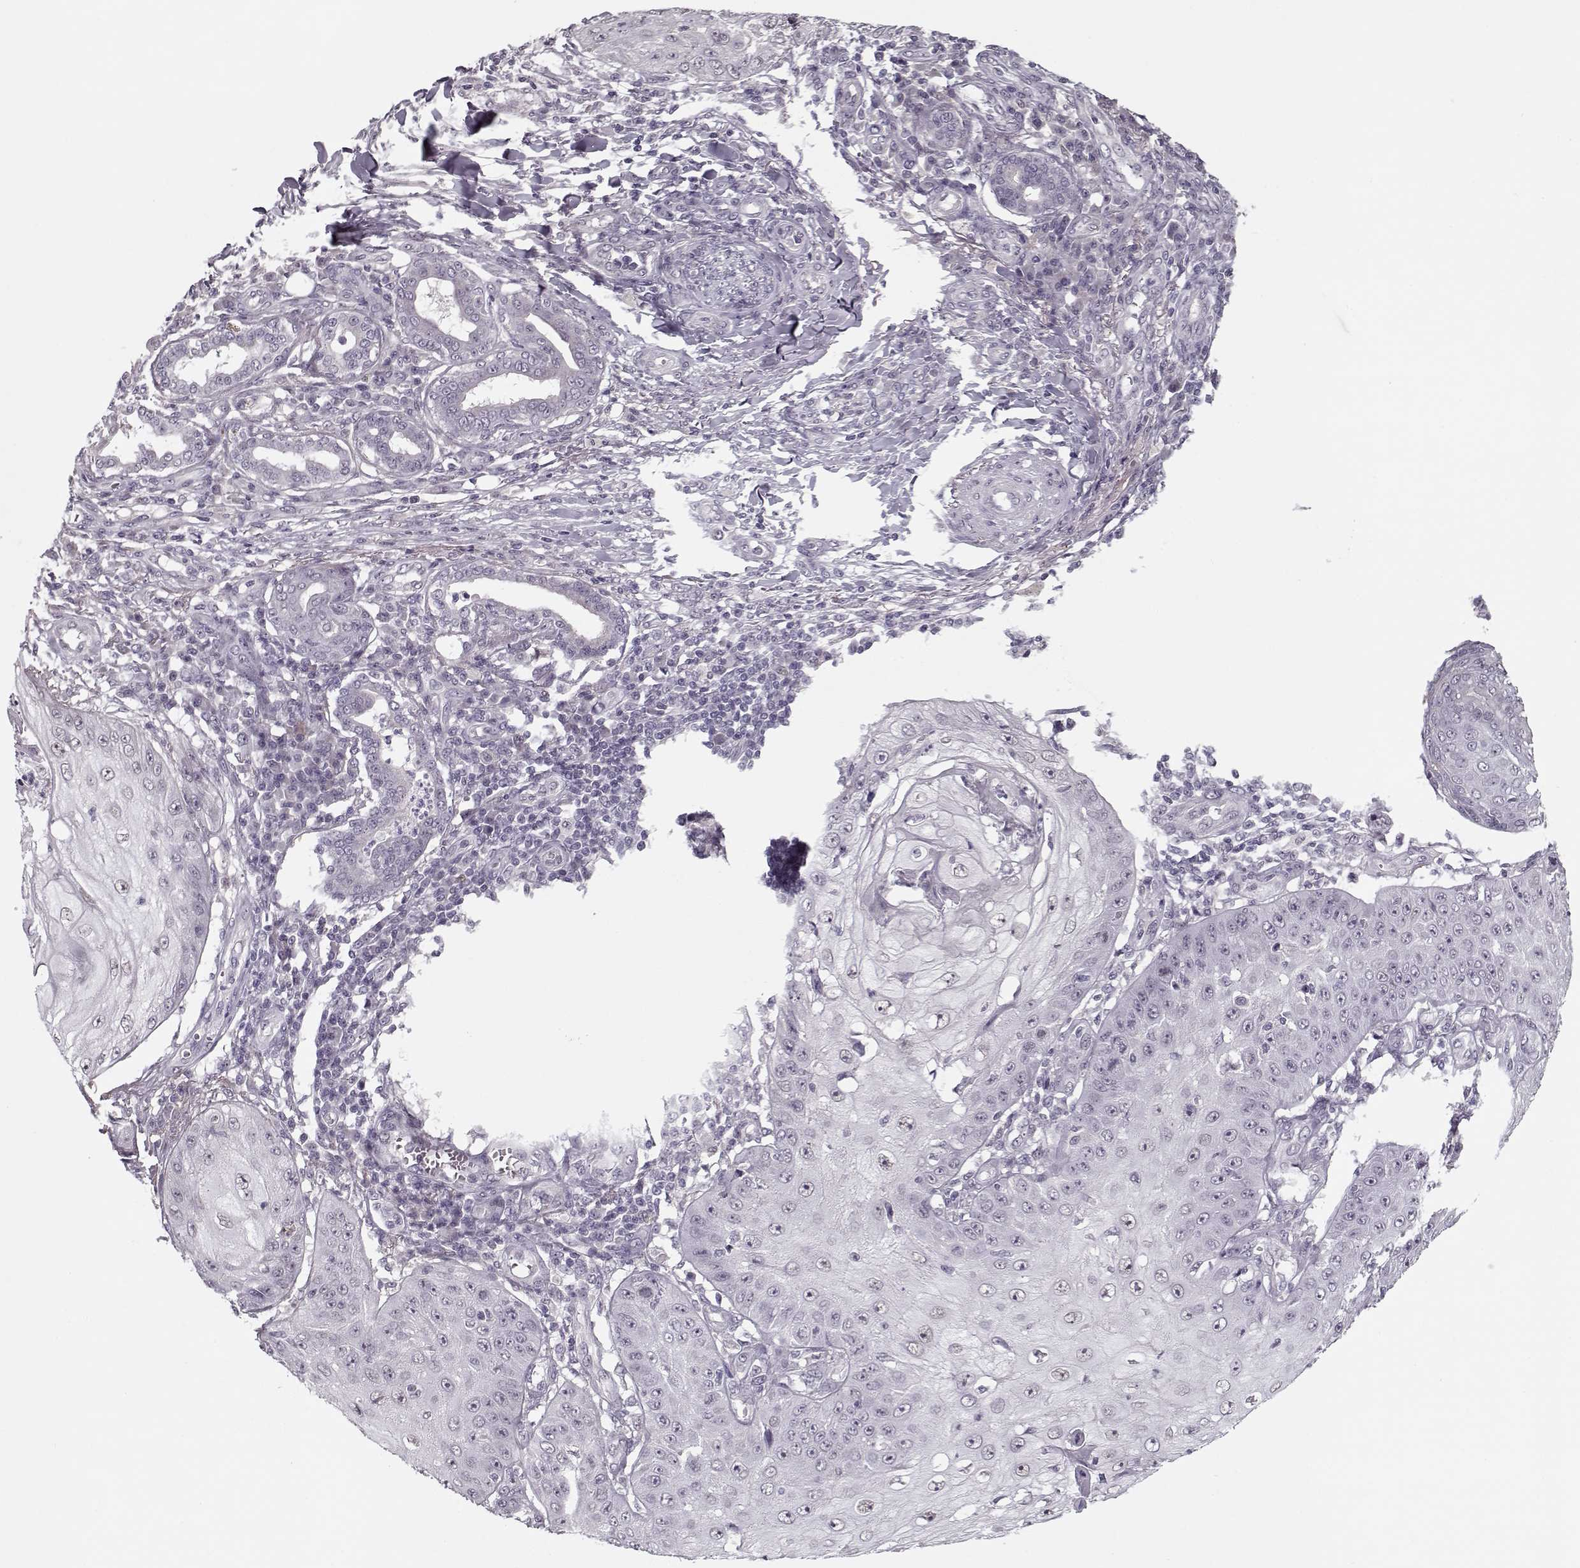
{"staining": {"intensity": "negative", "quantity": "none", "location": "none"}, "tissue": "skin cancer", "cell_type": "Tumor cells", "image_type": "cancer", "snomed": [{"axis": "morphology", "description": "Squamous cell carcinoma, NOS"}, {"axis": "topography", "description": "Skin"}], "caption": "Tumor cells show no significant positivity in skin squamous cell carcinoma. (Immunohistochemistry, brightfield microscopy, high magnification).", "gene": "DNAI3", "patient": {"sex": "male", "age": 70}}